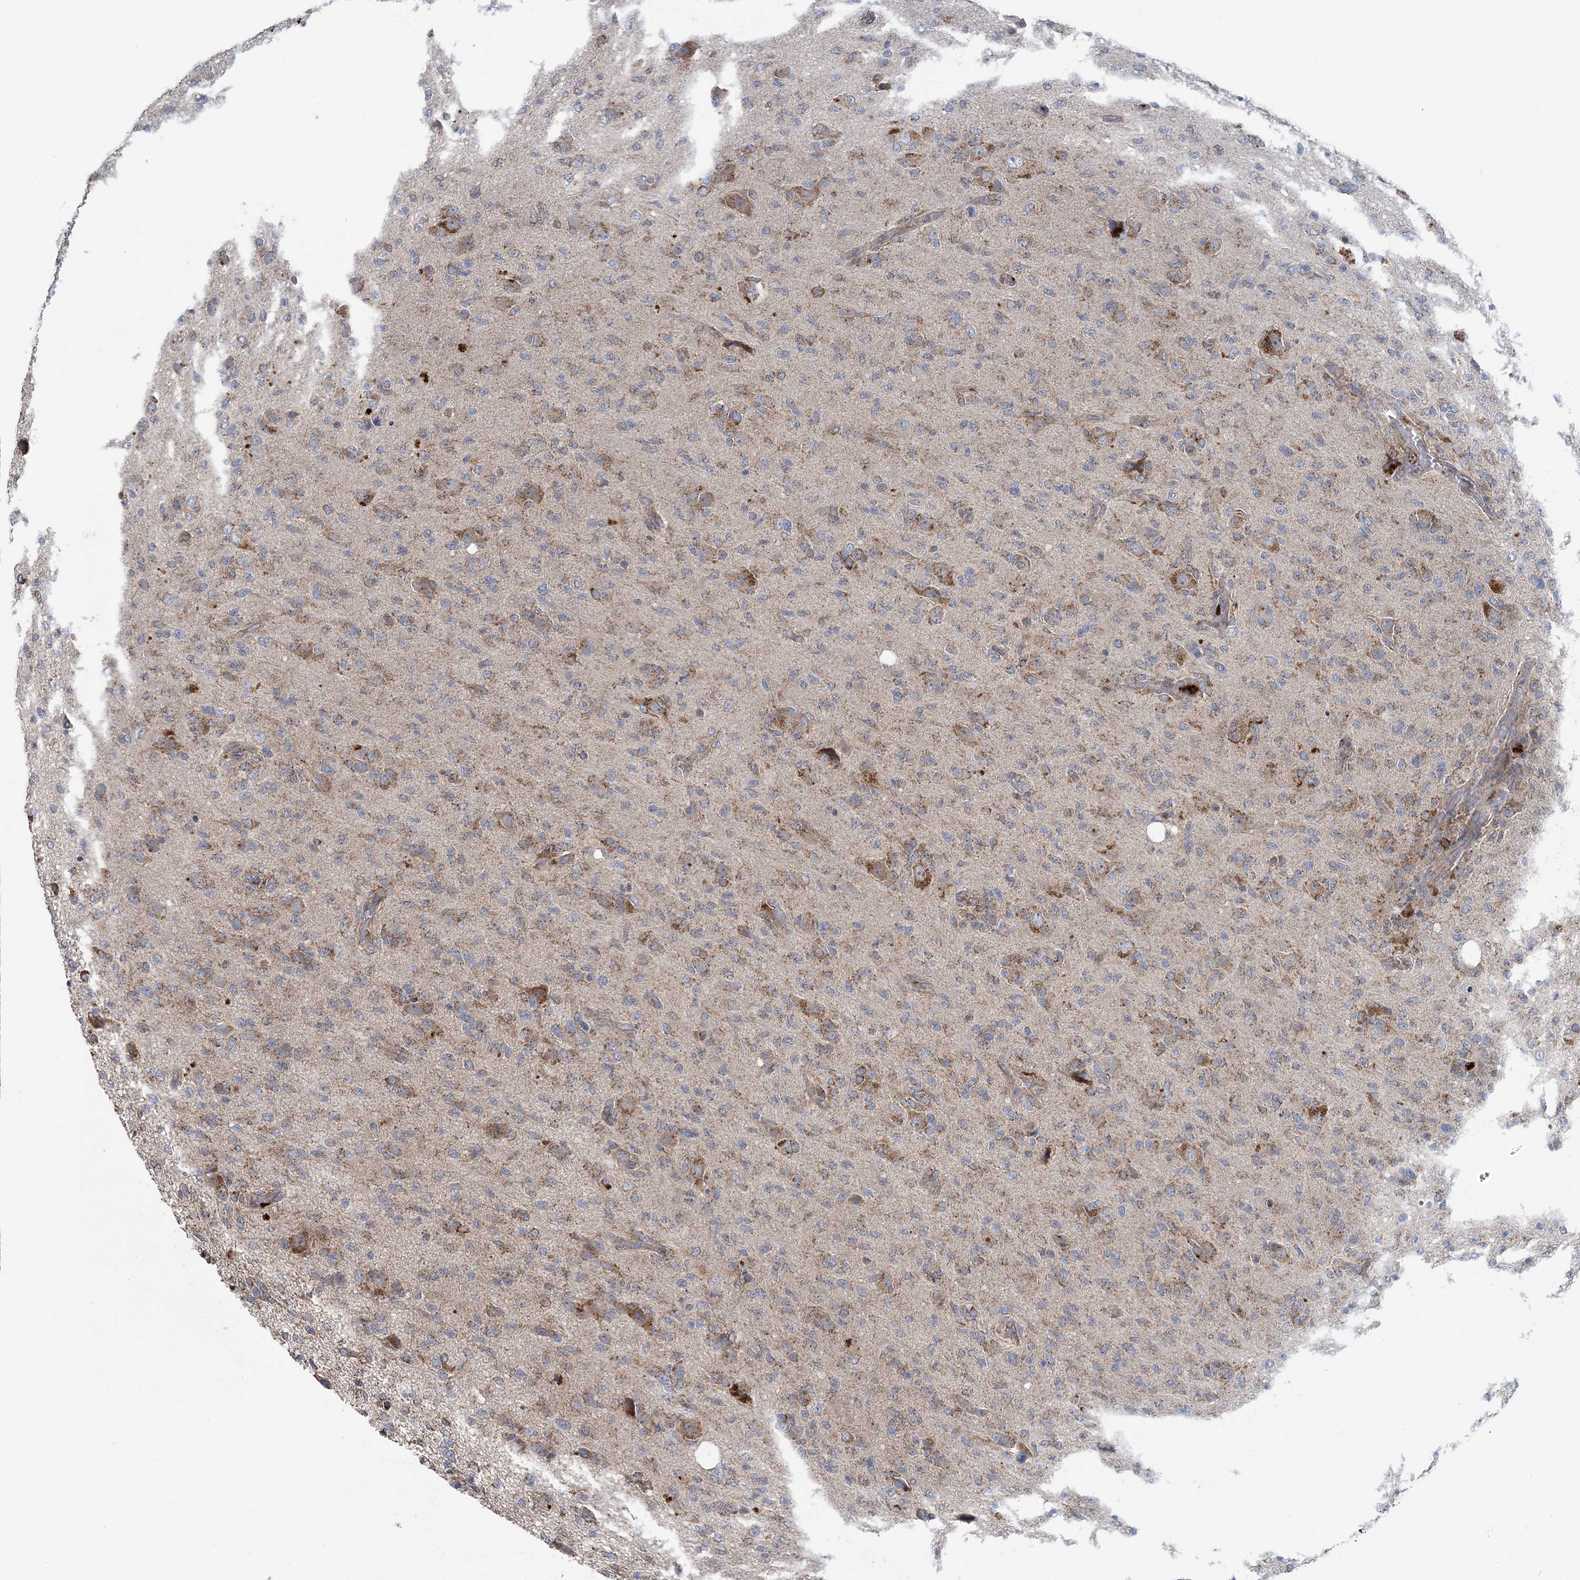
{"staining": {"intensity": "moderate", "quantity": "25%-75%", "location": "cytoplasmic/membranous"}, "tissue": "glioma", "cell_type": "Tumor cells", "image_type": "cancer", "snomed": [{"axis": "morphology", "description": "Glioma, malignant, High grade"}, {"axis": "topography", "description": "Brain"}], "caption": "Glioma stained with DAB immunohistochemistry (IHC) displays medium levels of moderate cytoplasmic/membranous positivity in about 25%-75% of tumor cells.", "gene": "COPE", "patient": {"sex": "female", "age": 57}}